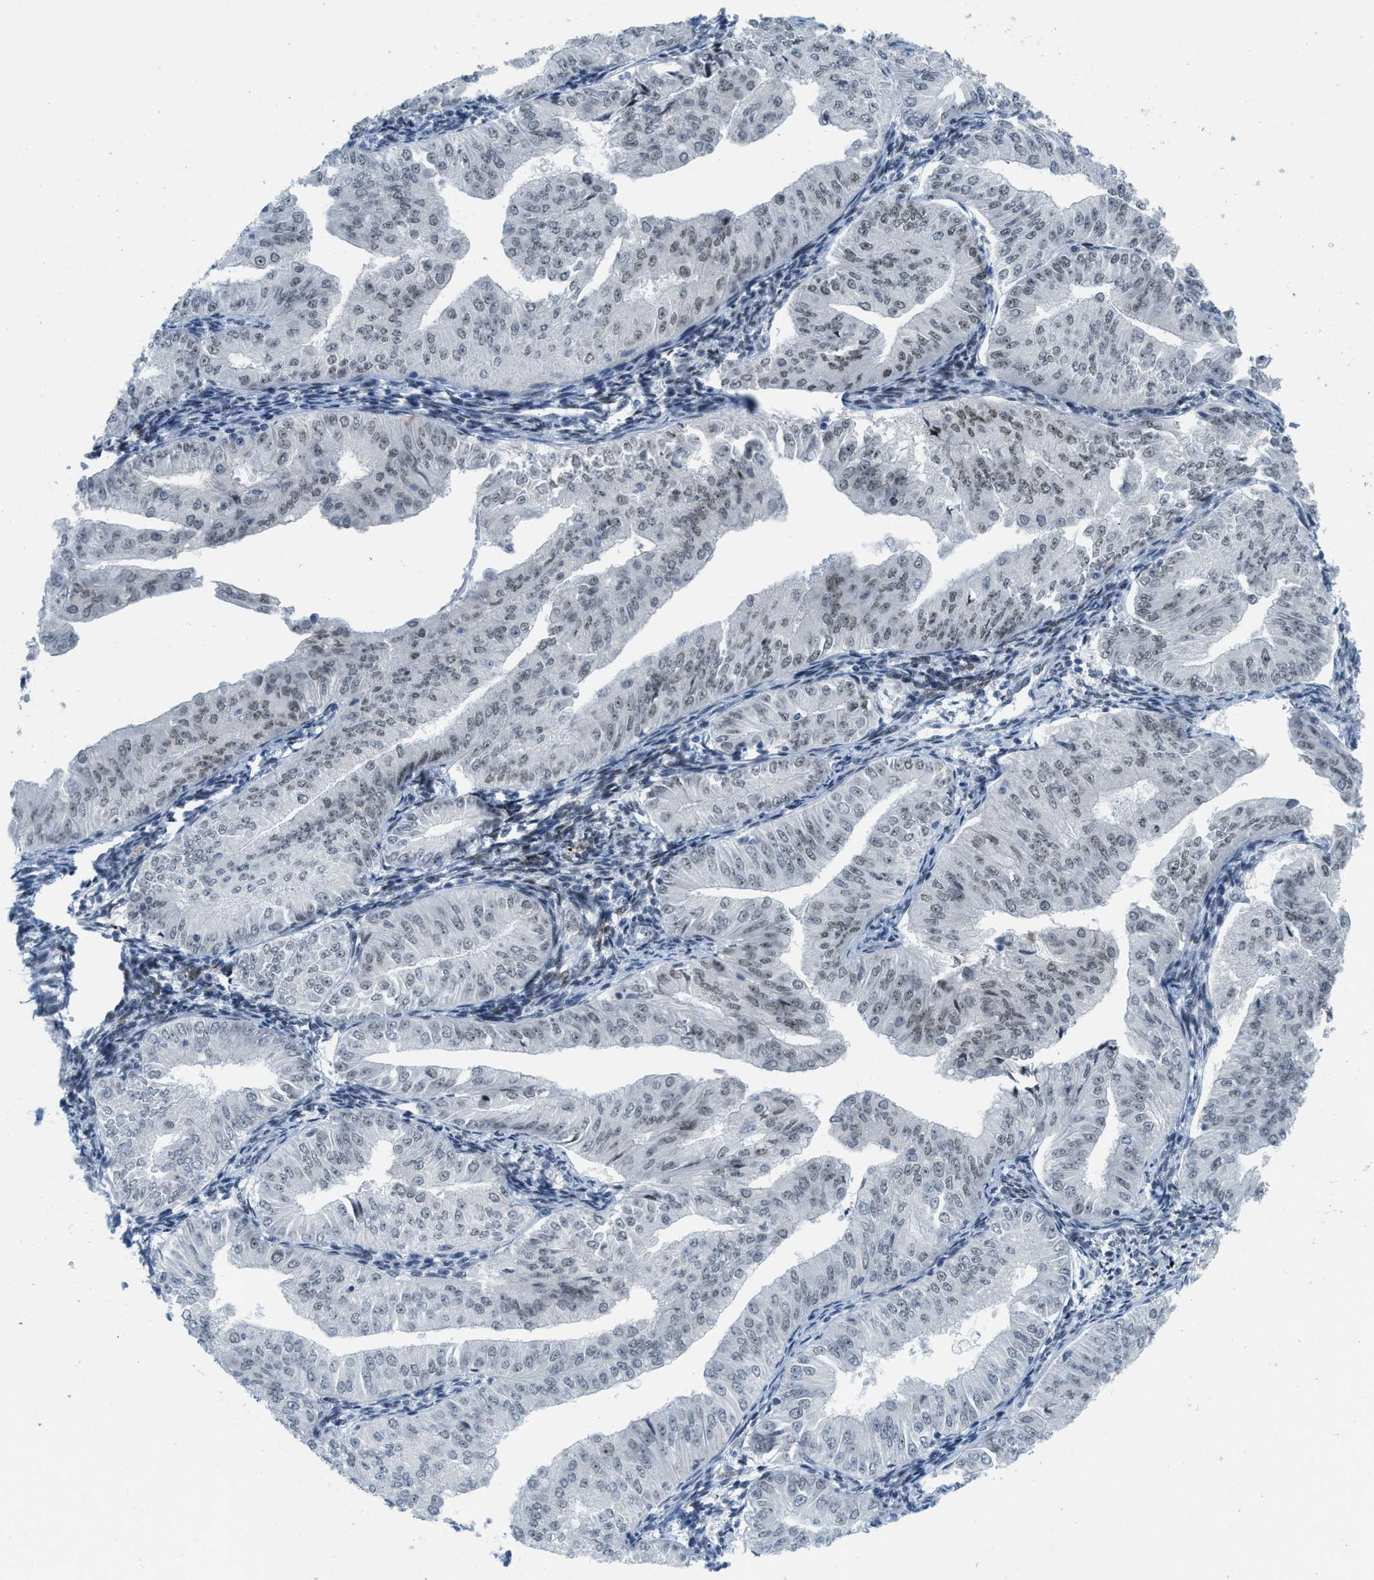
{"staining": {"intensity": "weak", "quantity": ">75%", "location": "nuclear"}, "tissue": "endometrial cancer", "cell_type": "Tumor cells", "image_type": "cancer", "snomed": [{"axis": "morphology", "description": "Normal tissue, NOS"}, {"axis": "morphology", "description": "Adenocarcinoma, NOS"}, {"axis": "topography", "description": "Endometrium"}], "caption": "Immunohistochemistry of endometrial cancer exhibits low levels of weak nuclear staining in approximately >75% of tumor cells. The protein of interest is stained brown, and the nuclei are stained in blue (DAB IHC with brightfield microscopy, high magnification).", "gene": "PBX1", "patient": {"sex": "female", "age": 53}}